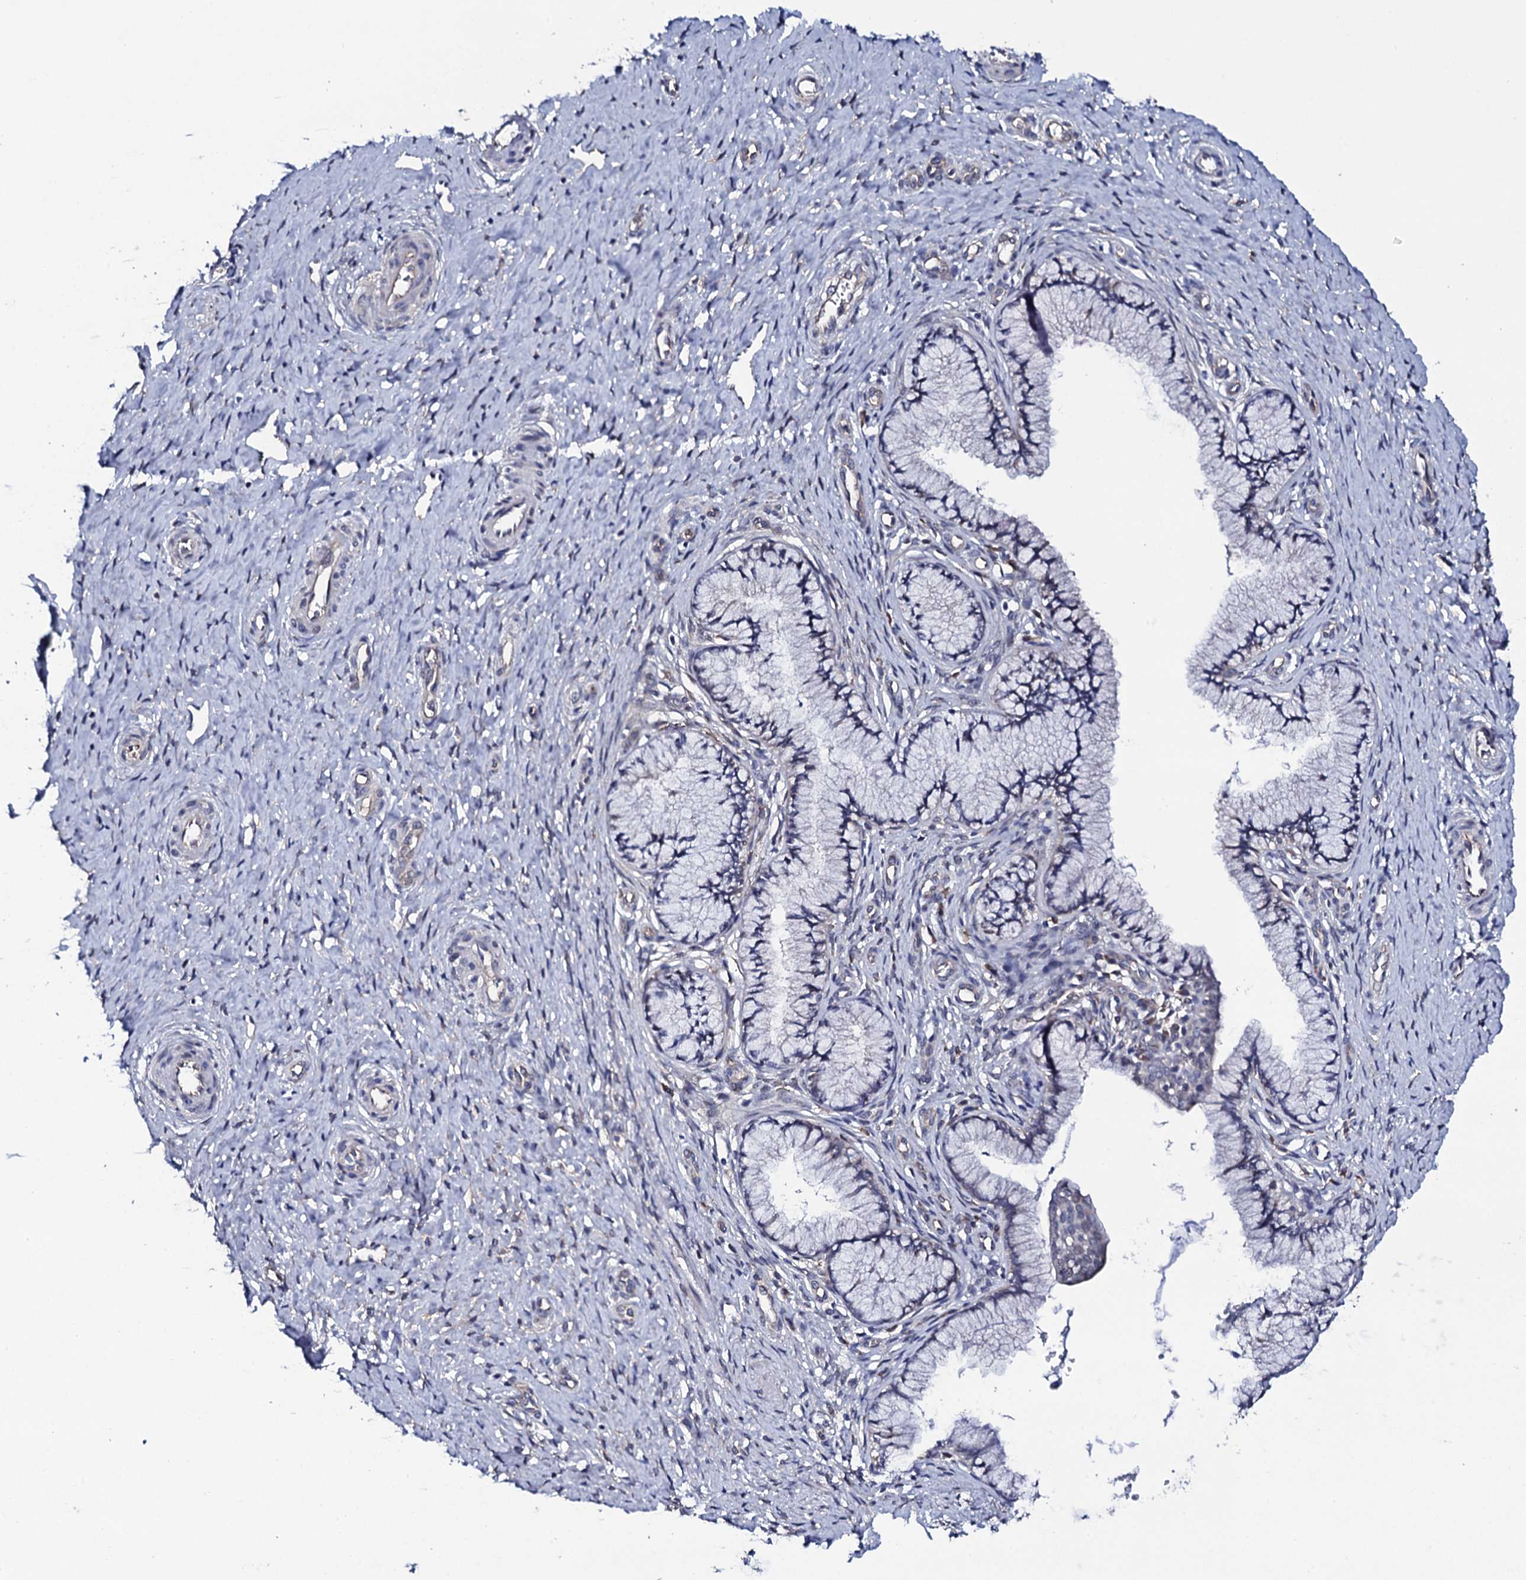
{"staining": {"intensity": "negative", "quantity": "none", "location": "none"}, "tissue": "cervix", "cell_type": "Glandular cells", "image_type": "normal", "snomed": [{"axis": "morphology", "description": "Normal tissue, NOS"}, {"axis": "topography", "description": "Cervix"}], "caption": "Immunohistochemical staining of normal cervix reveals no significant staining in glandular cells. Brightfield microscopy of IHC stained with DAB (3,3'-diaminobenzidine) (brown) and hematoxylin (blue), captured at high magnification.", "gene": "GAREM1", "patient": {"sex": "female", "age": 36}}